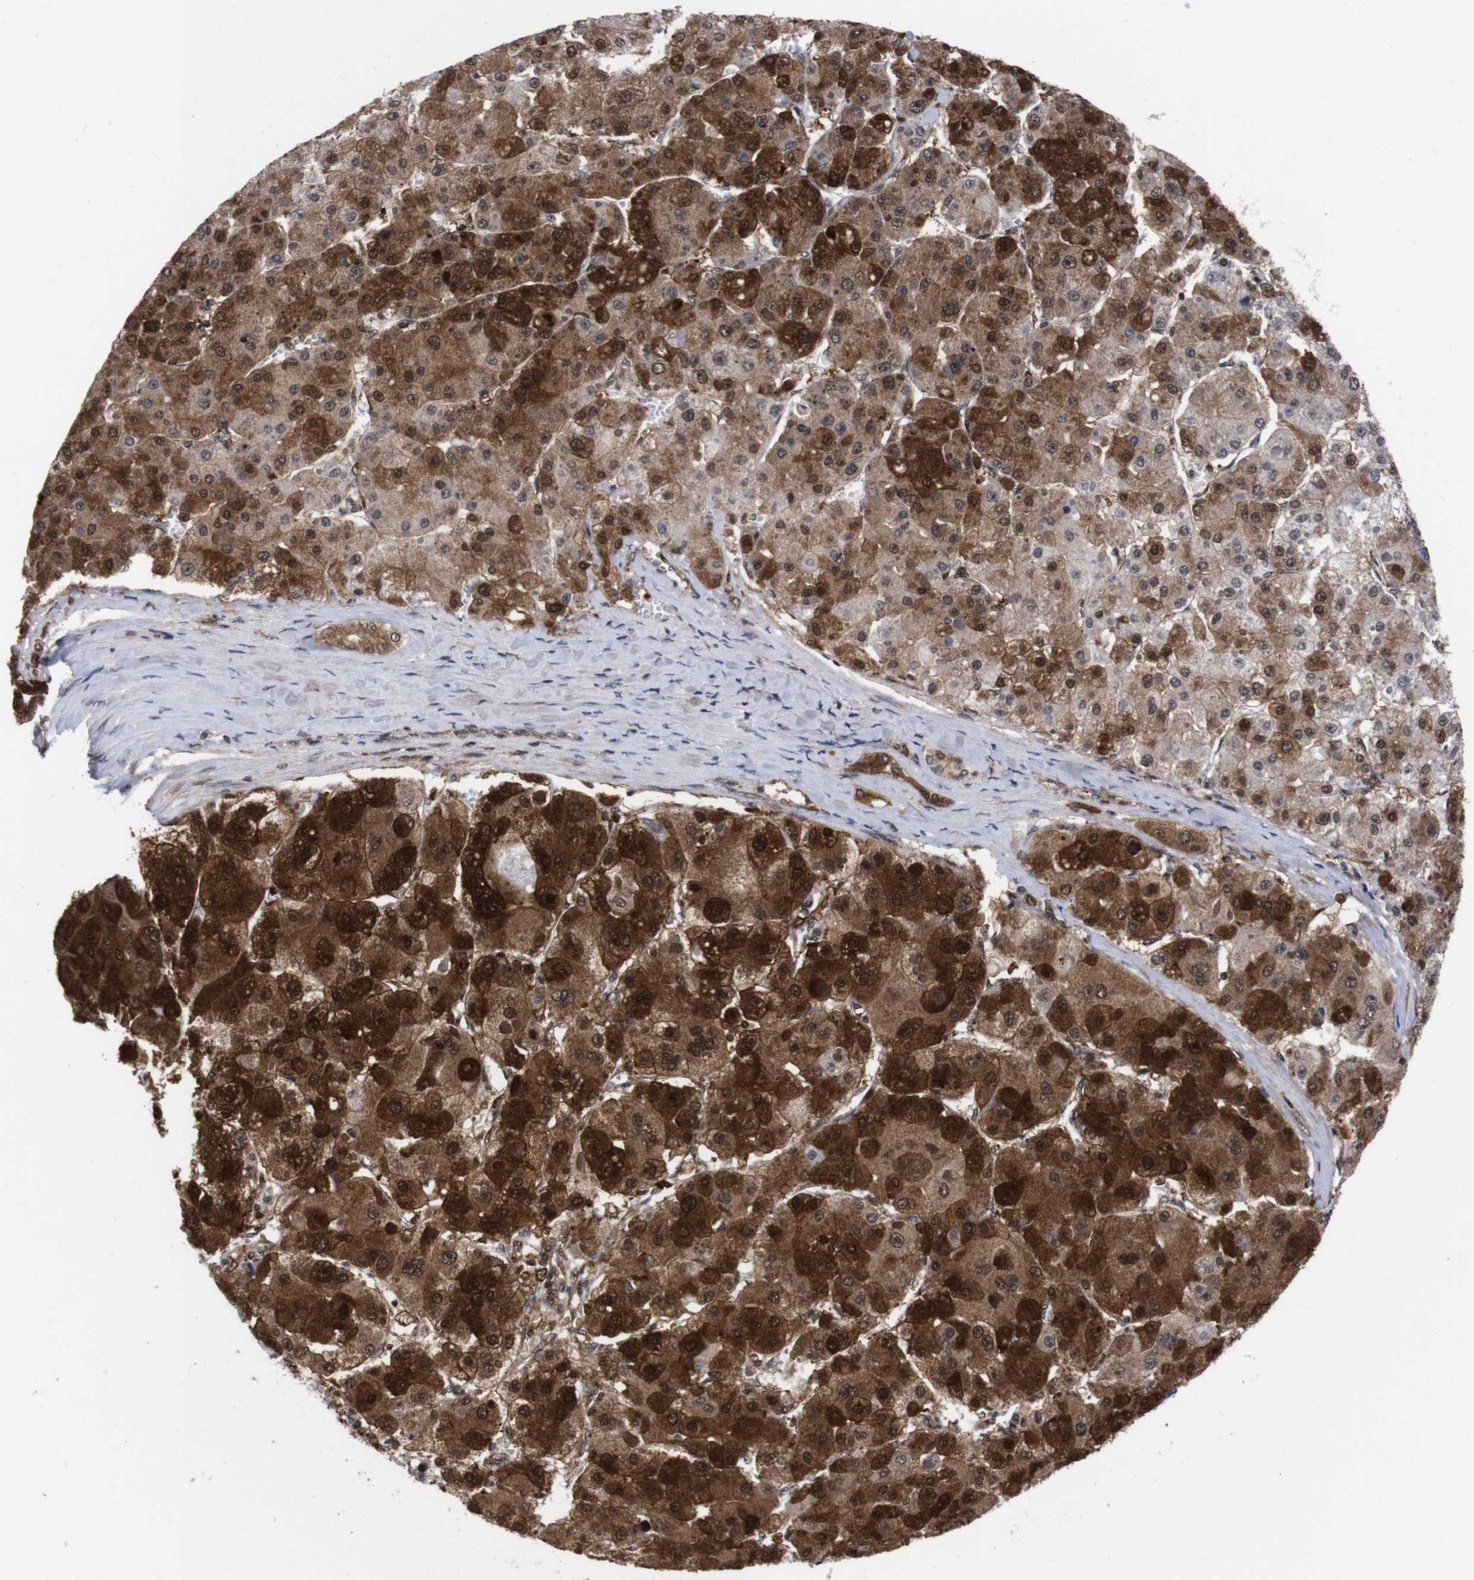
{"staining": {"intensity": "strong", "quantity": ">75%", "location": "cytoplasmic/membranous,nuclear"}, "tissue": "liver cancer", "cell_type": "Tumor cells", "image_type": "cancer", "snomed": [{"axis": "morphology", "description": "Carcinoma, Hepatocellular, NOS"}, {"axis": "topography", "description": "Liver"}], "caption": "The photomicrograph reveals immunohistochemical staining of liver cancer (hepatocellular carcinoma). There is strong cytoplasmic/membranous and nuclear expression is seen in about >75% of tumor cells.", "gene": "UBQLN2", "patient": {"sex": "female", "age": 73}}